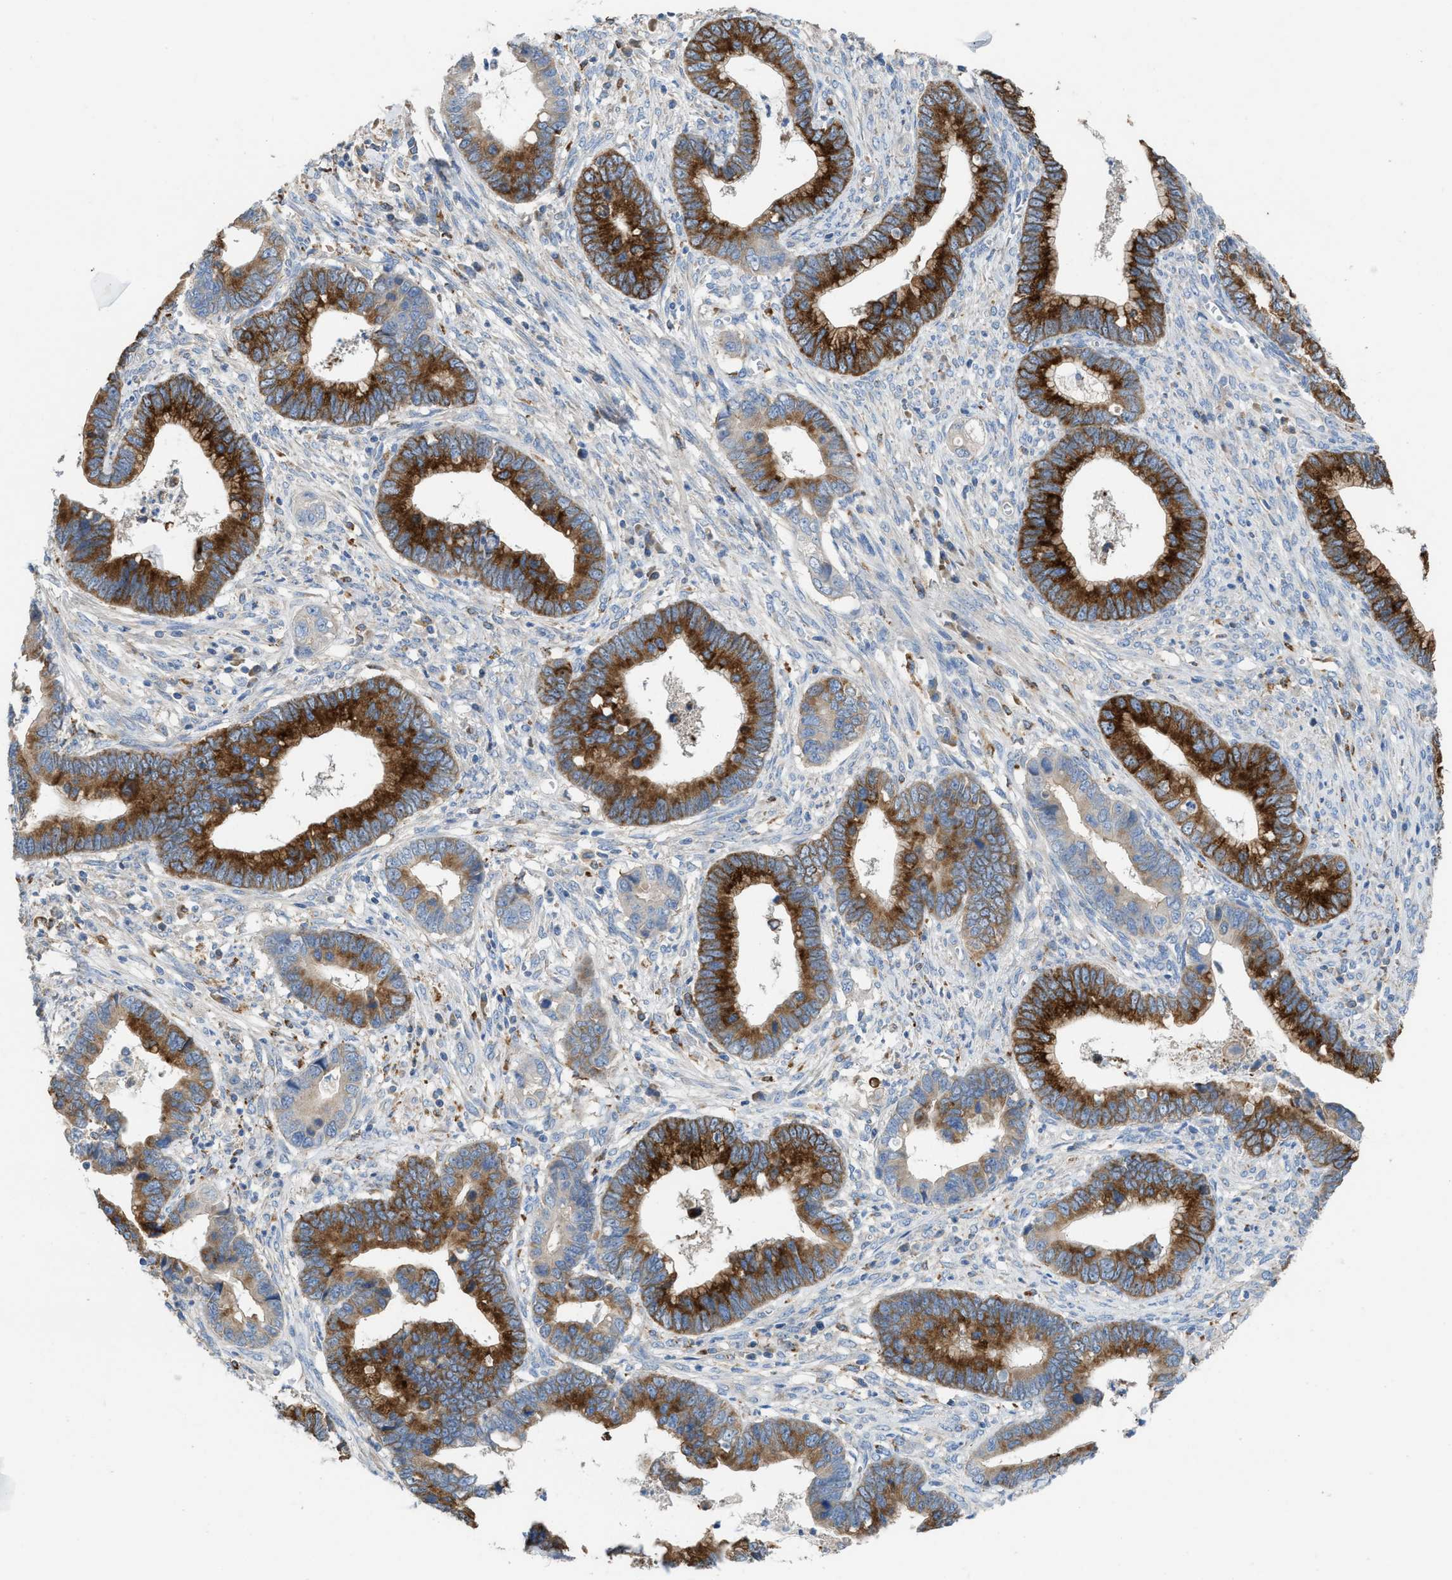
{"staining": {"intensity": "strong", "quantity": ">75%", "location": "cytoplasmic/membranous"}, "tissue": "cervical cancer", "cell_type": "Tumor cells", "image_type": "cancer", "snomed": [{"axis": "morphology", "description": "Adenocarcinoma, NOS"}, {"axis": "topography", "description": "Cervix"}], "caption": "Strong cytoplasmic/membranous positivity is seen in approximately >75% of tumor cells in cervical cancer (adenocarcinoma).", "gene": "AOAH", "patient": {"sex": "female", "age": 44}}